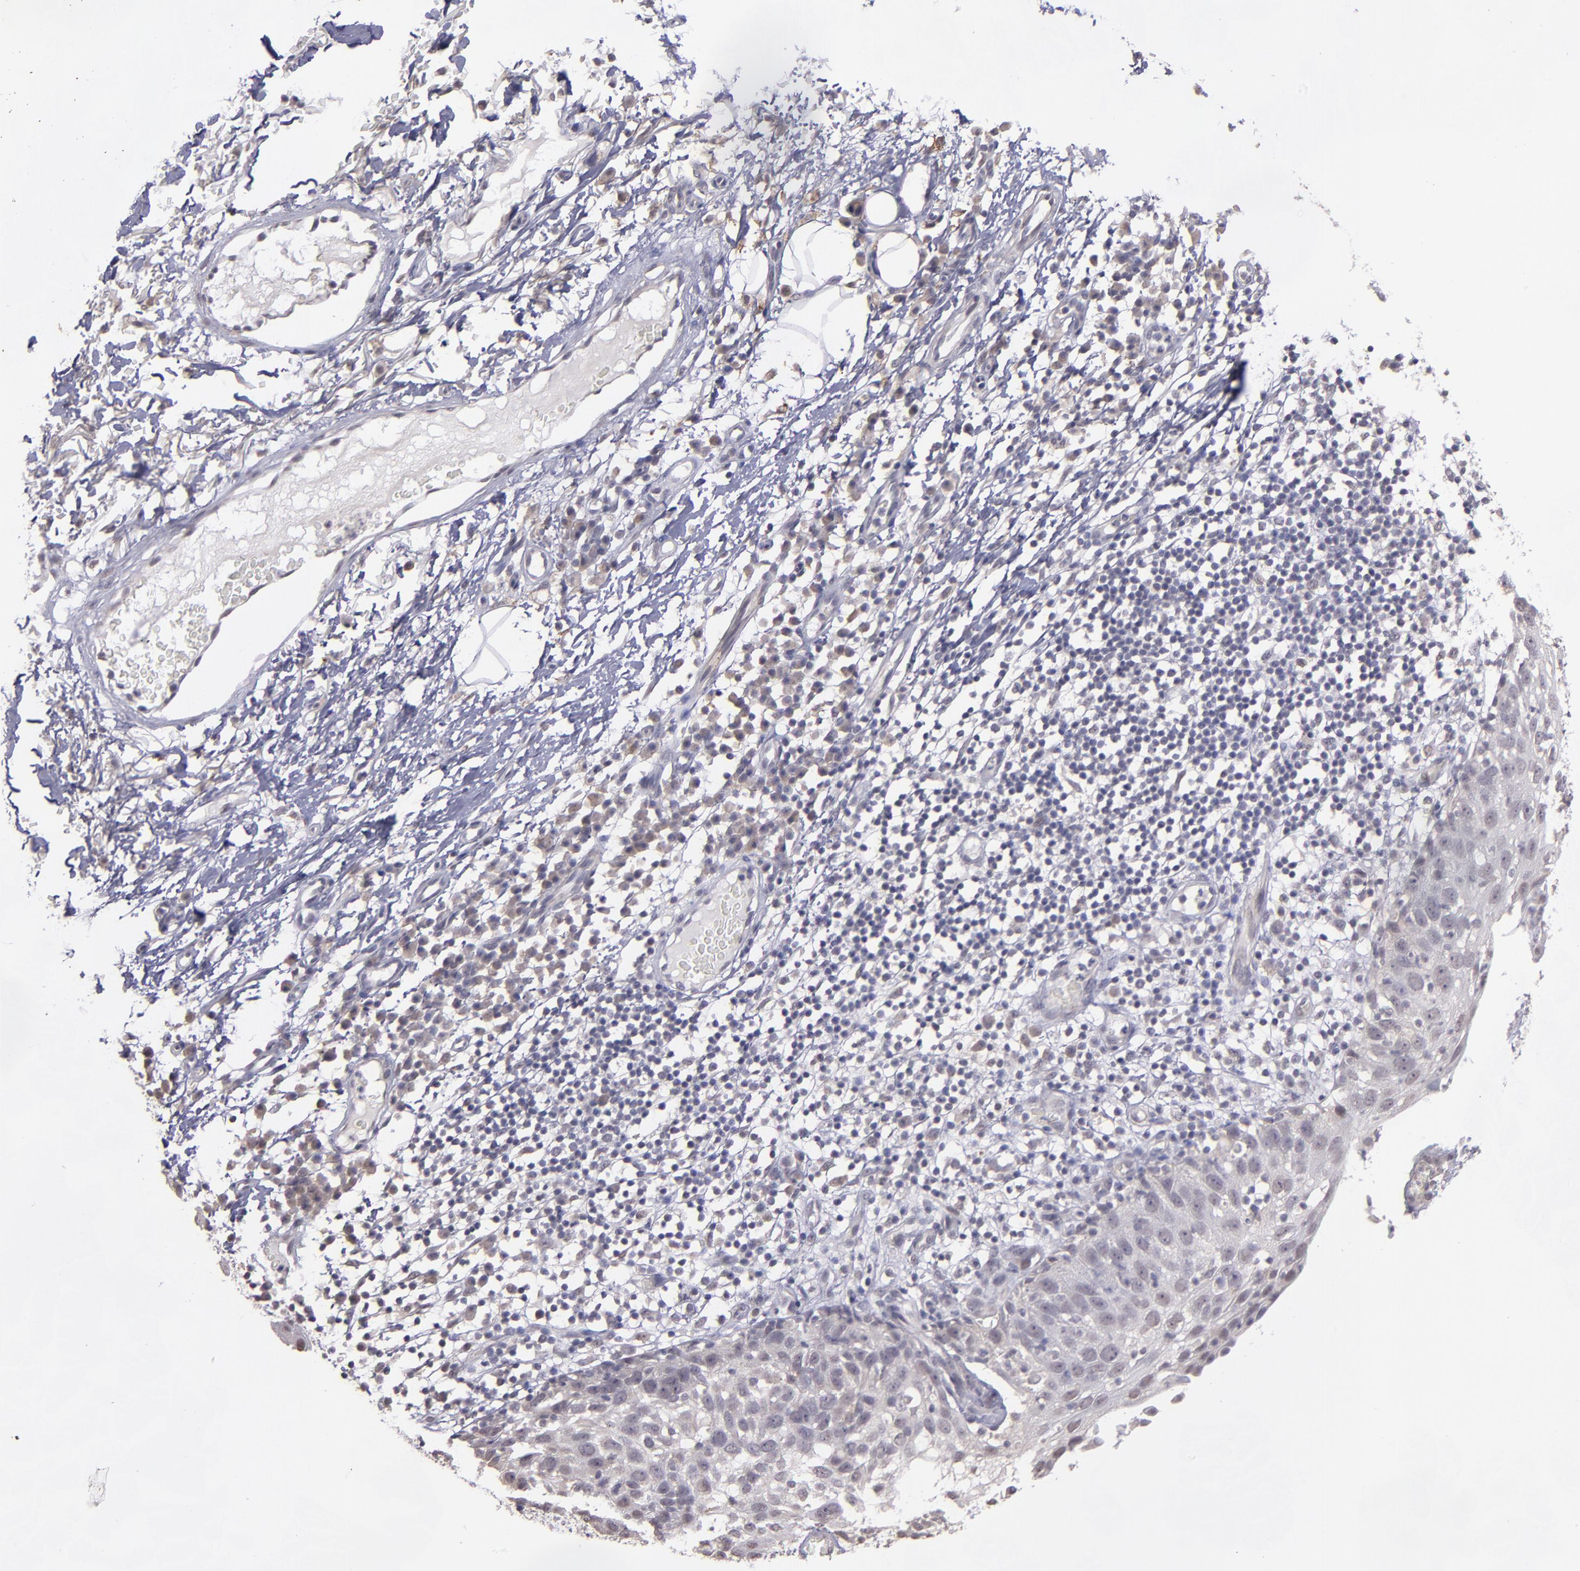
{"staining": {"intensity": "weak", "quantity": "25%-75%", "location": "nuclear"}, "tissue": "skin cancer", "cell_type": "Tumor cells", "image_type": "cancer", "snomed": [{"axis": "morphology", "description": "Squamous cell carcinoma, NOS"}, {"axis": "topography", "description": "Skin"}], "caption": "An image of human skin cancer stained for a protein shows weak nuclear brown staining in tumor cells.", "gene": "NRXN3", "patient": {"sex": "male", "age": 87}}